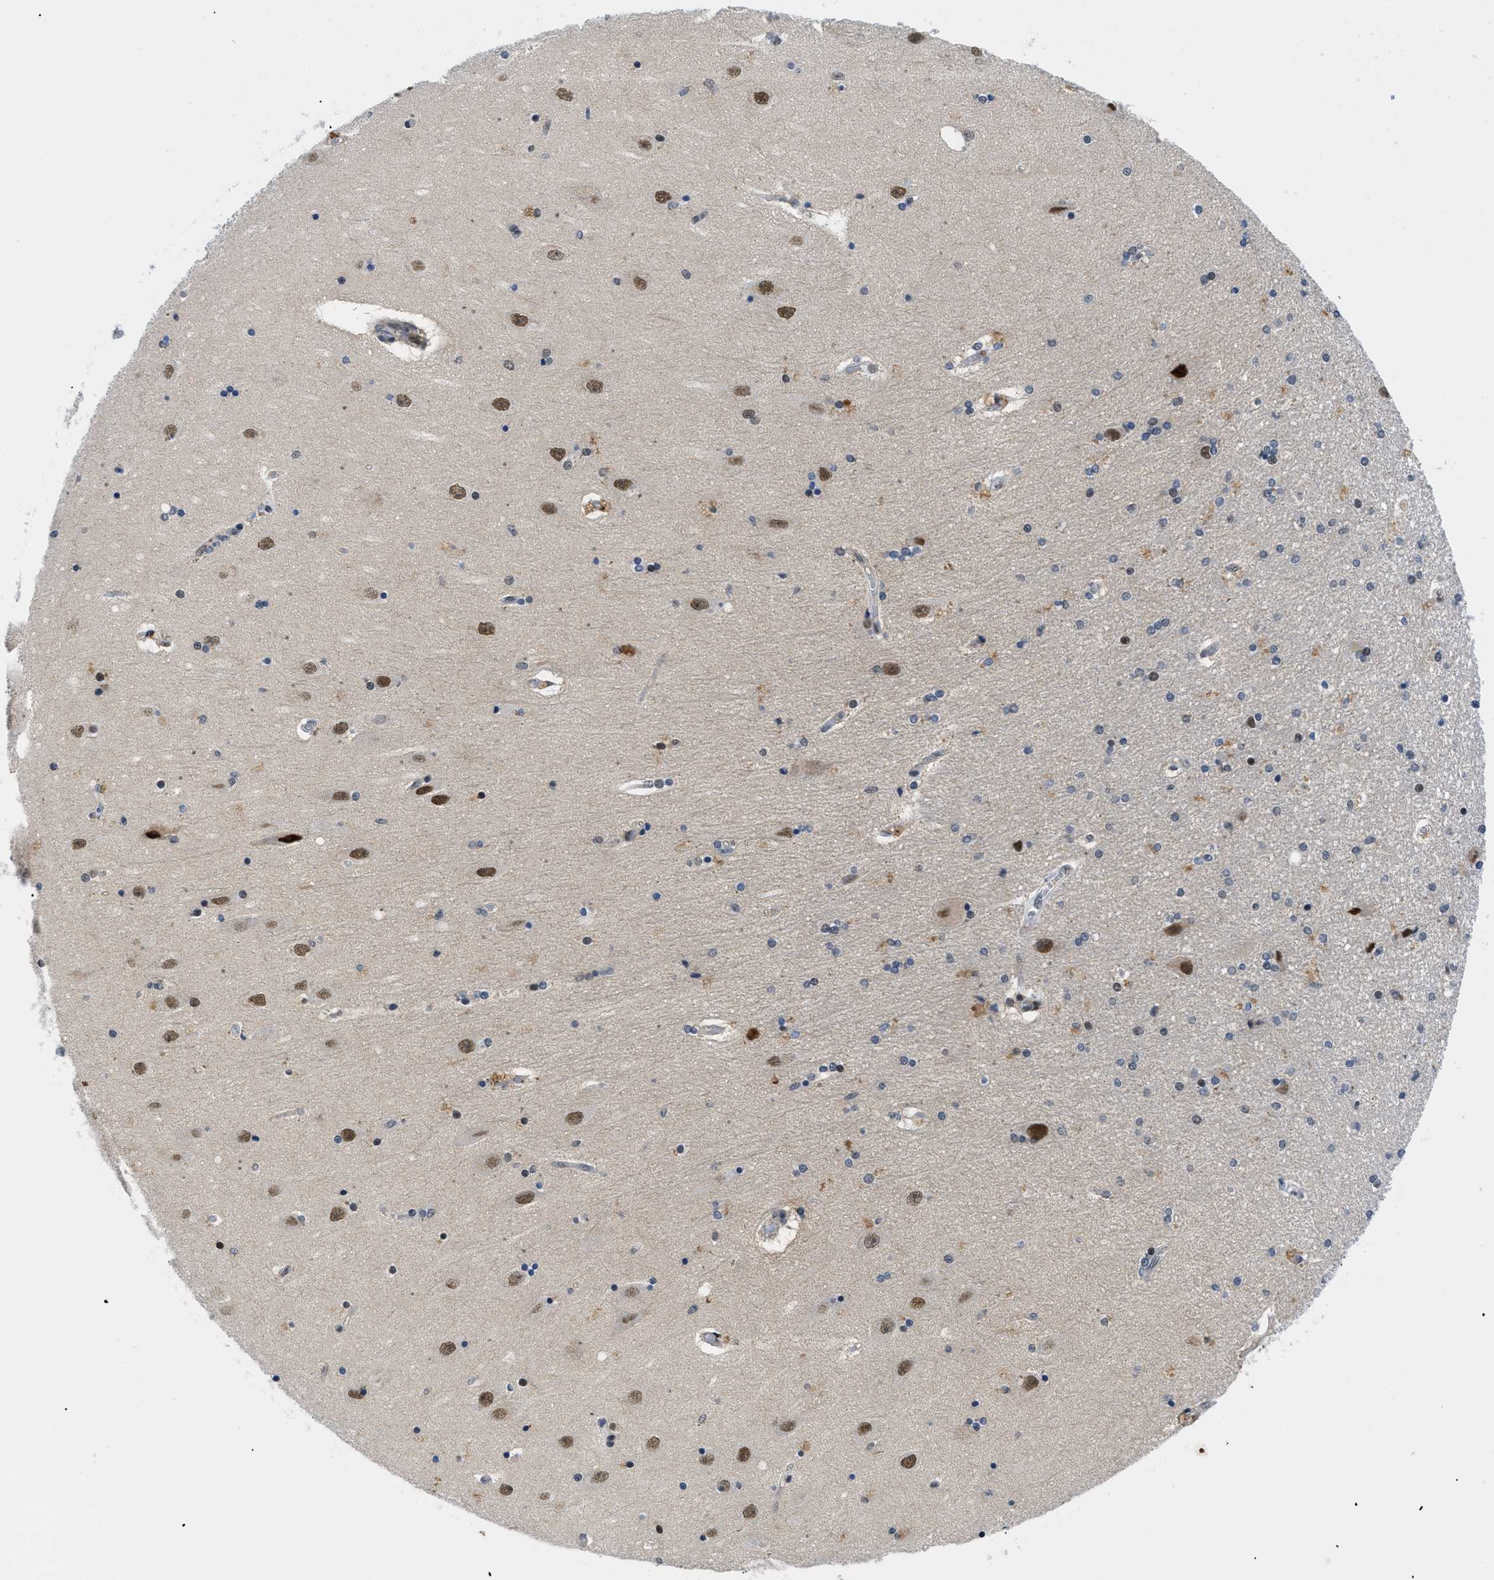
{"staining": {"intensity": "moderate", "quantity": "<25%", "location": "nuclear"}, "tissue": "hippocampus", "cell_type": "Glial cells", "image_type": "normal", "snomed": [{"axis": "morphology", "description": "Normal tissue, NOS"}, {"axis": "topography", "description": "Hippocampus"}], "caption": "Protein analysis of normal hippocampus demonstrates moderate nuclear expression in about <25% of glial cells.", "gene": "SLC29A2", "patient": {"sex": "female", "age": 54}}